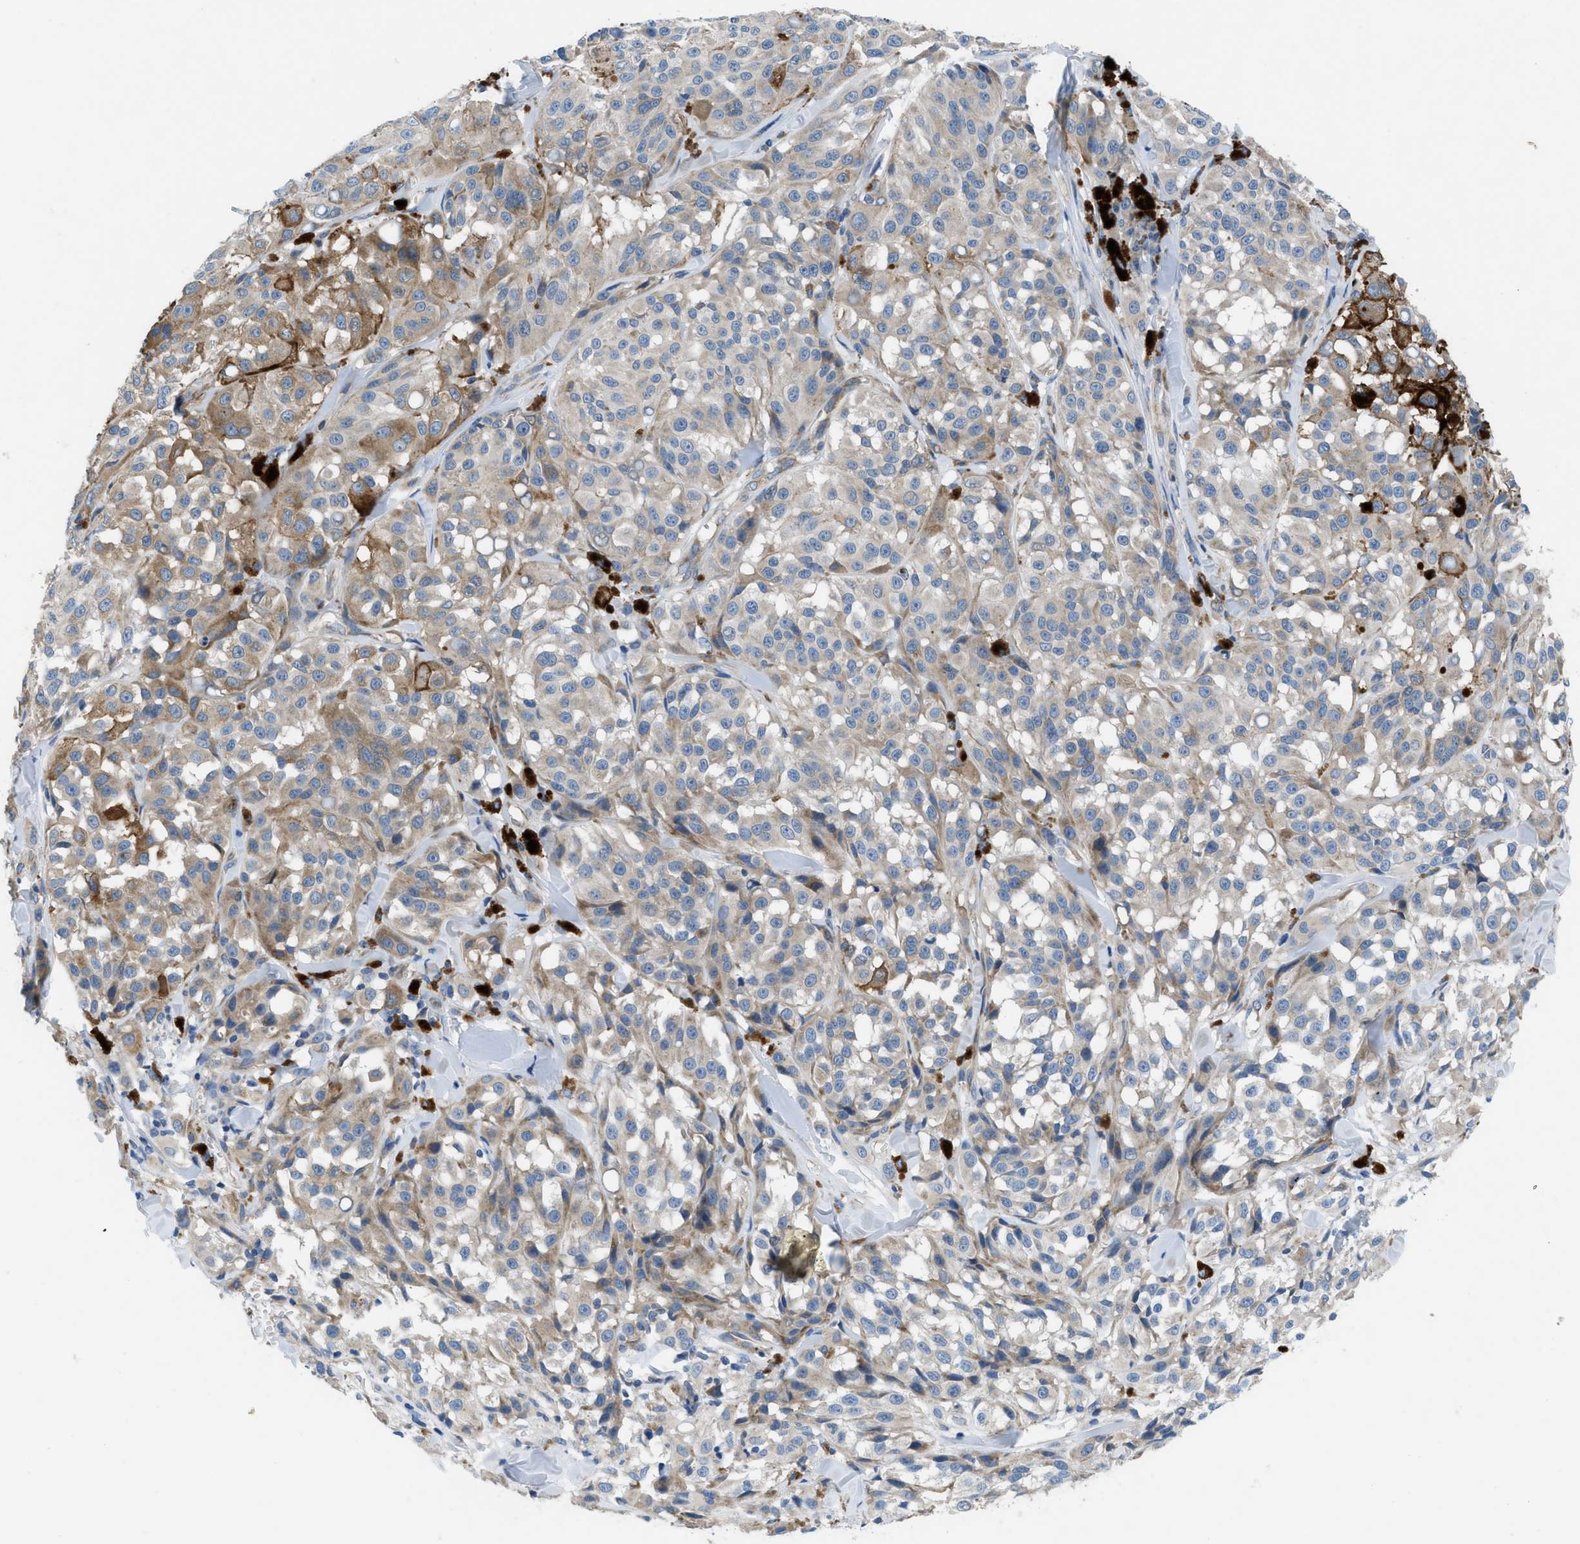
{"staining": {"intensity": "weak", "quantity": "25%-75%", "location": "cytoplasmic/membranous"}, "tissue": "melanoma", "cell_type": "Tumor cells", "image_type": "cancer", "snomed": [{"axis": "morphology", "description": "Malignant melanoma, NOS"}, {"axis": "topography", "description": "Skin"}], "caption": "Malignant melanoma stained for a protein demonstrates weak cytoplasmic/membranous positivity in tumor cells.", "gene": "PGR", "patient": {"sex": "male", "age": 84}}